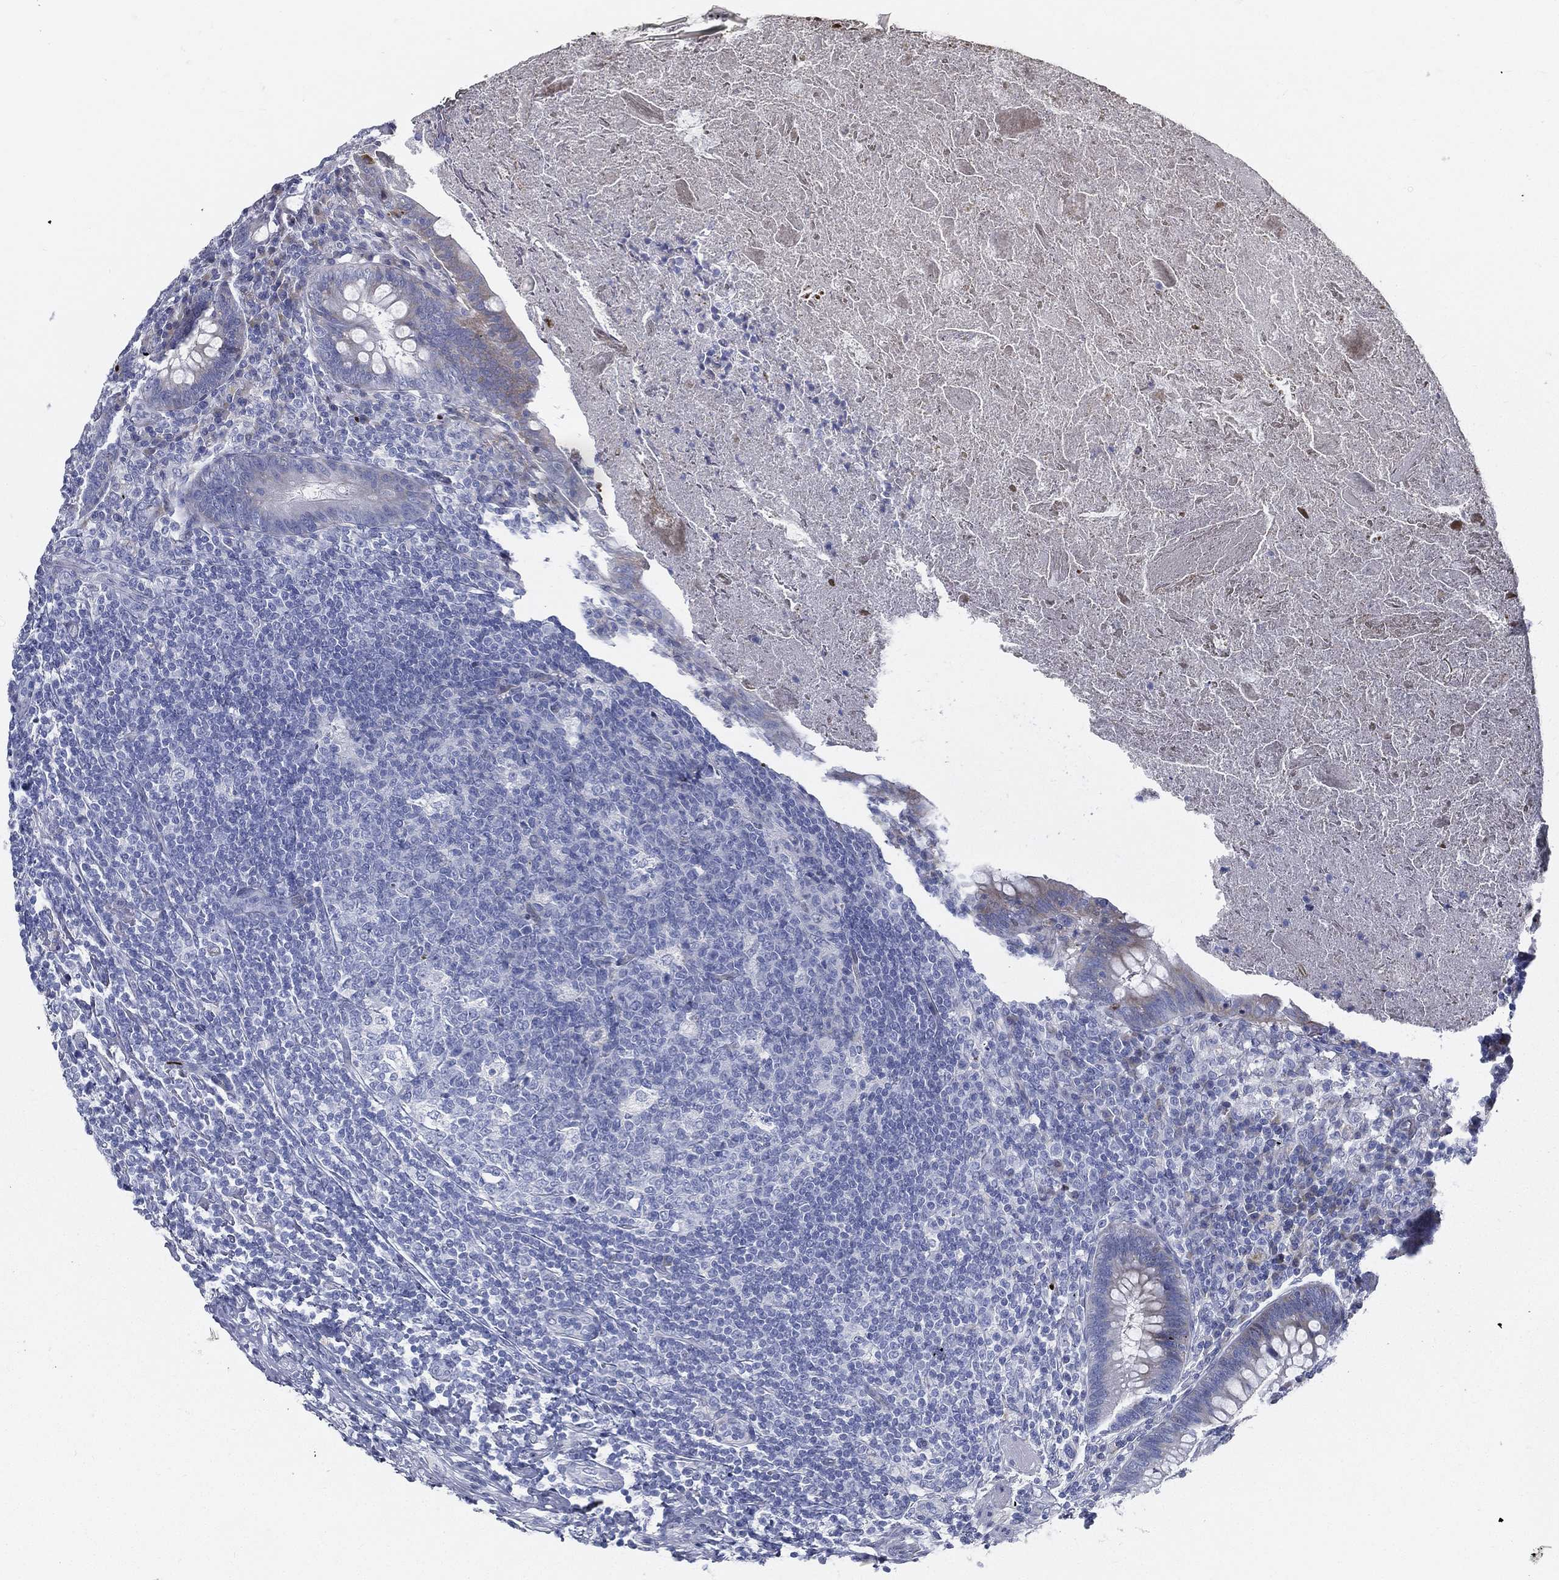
{"staining": {"intensity": "negative", "quantity": "none", "location": "none"}, "tissue": "appendix", "cell_type": "Glandular cells", "image_type": "normal", "snomed": [{"axis": "morphology", "description": "Normal tissue, NOS"}, {"axis": "topography", "description": "Appendix"}], "caption": "DAB (3,3'-diaminobenzidine) immunohistochemical staining of unremarkable appendix exhibits no significant positivity in glandular cells. Brightfield microscopy of IHC stained with DAB (3,3'-diaminobenzidine) (brown) and hematoxylin (blue), captured at high magnification.", "gene": "SPPL2C", "patient": {"sex": "male", "age": 47}}